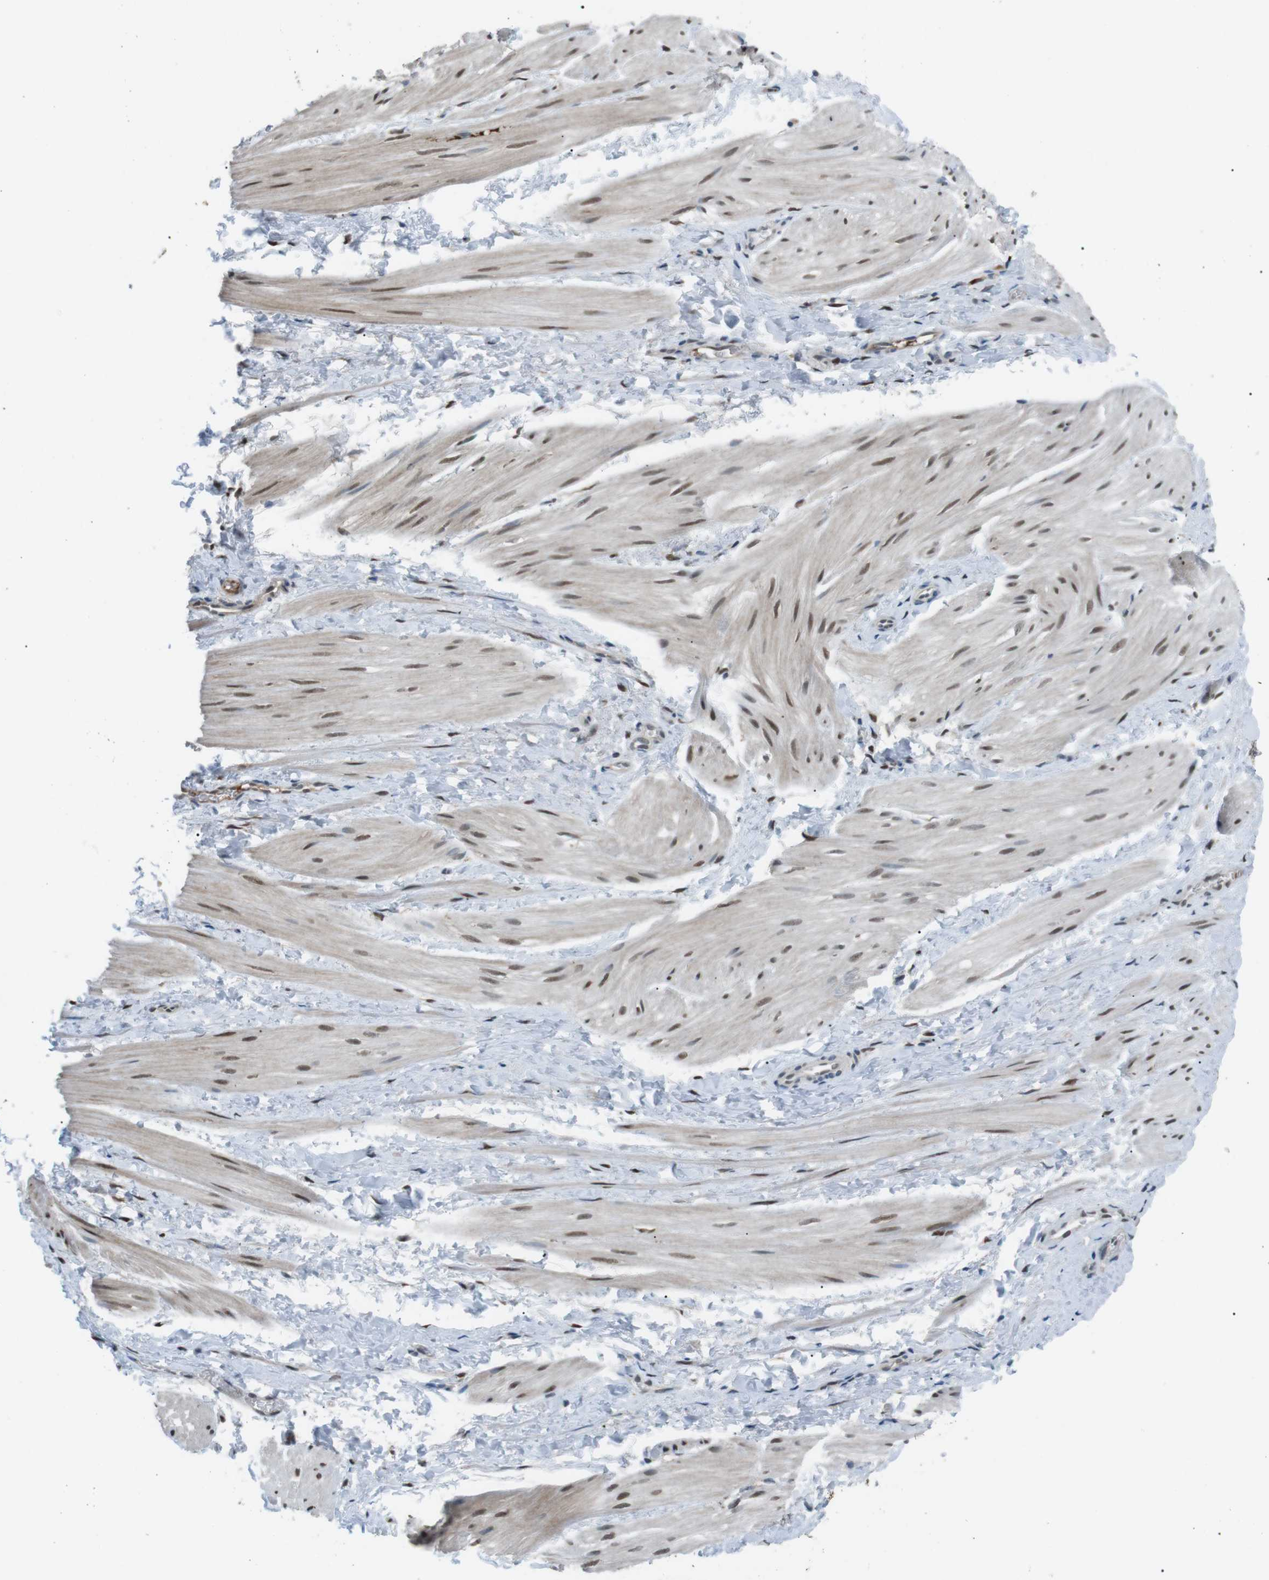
{"staining": {"intensity": "moderate", "quantity": "25%-75%", "location": "cytoplasmic/membranous,nuclear"}, "tissue": "smooth muscle", "cell_type": "Smooth muscle cells", "image_type": "normal", "snomed": [{"axis": "morphology", "description": "Normal tissue, NOS"}, {"axis": "topography", "description": "Smooth muscle"}], "caption": "Immunohistochemistry photomicrograph of unremarkable smooth muscle stained for a protein (brown), which shows medium levels of moderate cytoplasmic/membranous,nuclear staining in approximately 25%-75% of smooth muscle cells.", "gene": "SRPK2", "patient": {"sex": "male", "age": 16}}